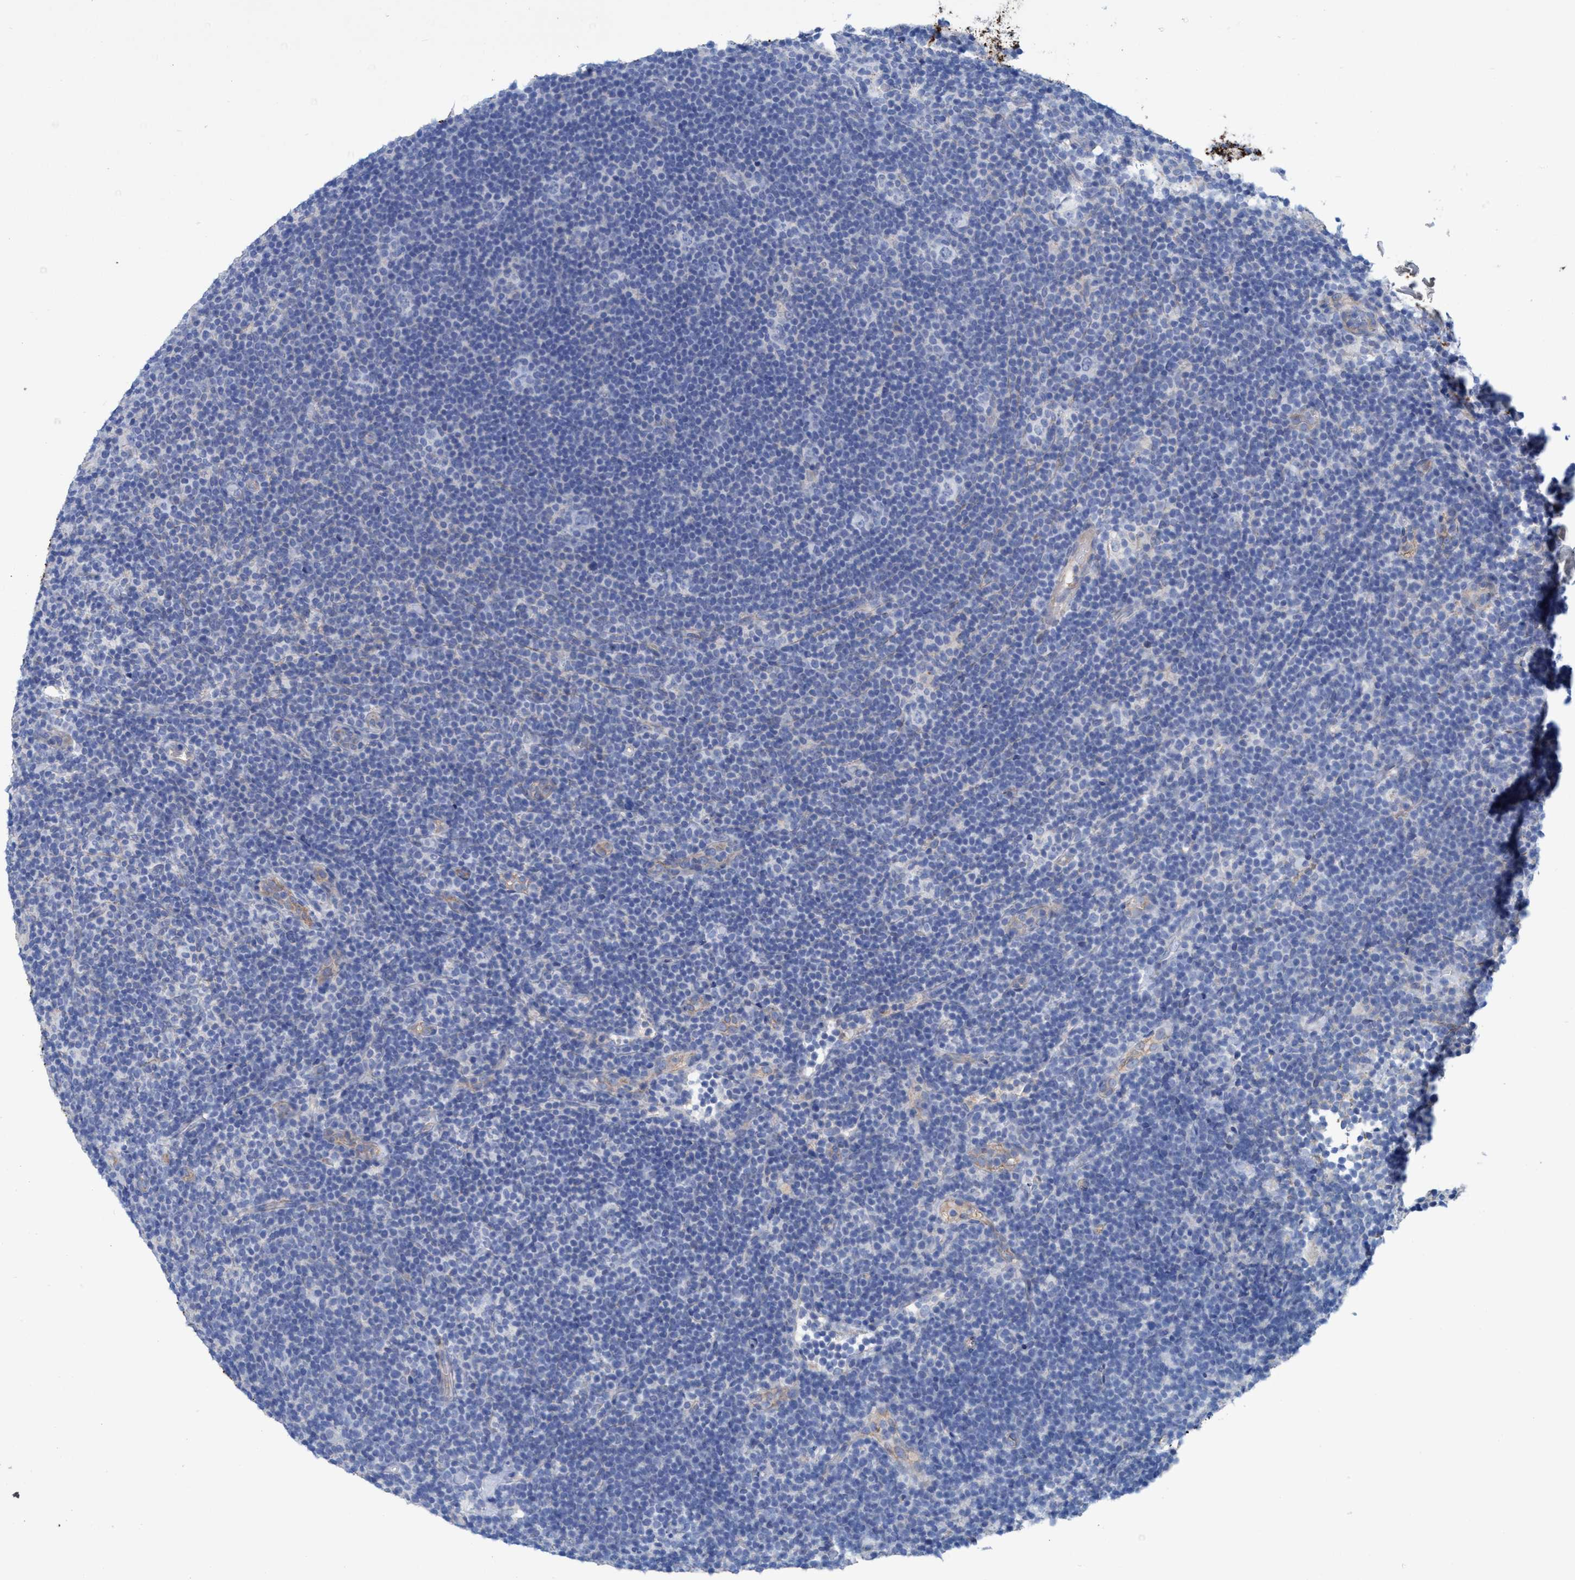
{"staining": {"intensity": "negative", "quantity": "none", "location": "none"}, "tissue": "lymphoma", "cell_type": "Tumor cells", "image_type": "cancer", "snomed": [{"axis": "morphology", "description": "Hodgkin's disease, NOS"}, {"axis": "topography", "description": "Lymph node"}], "caption": "Immunohistochemistry (IHC) micrograph of human Hodgkin's disease stained for a protein (brown), which shows no positivity in tumor cells.", "gene": "GULP1", "patient": {"sex": "female", "age": 57}}